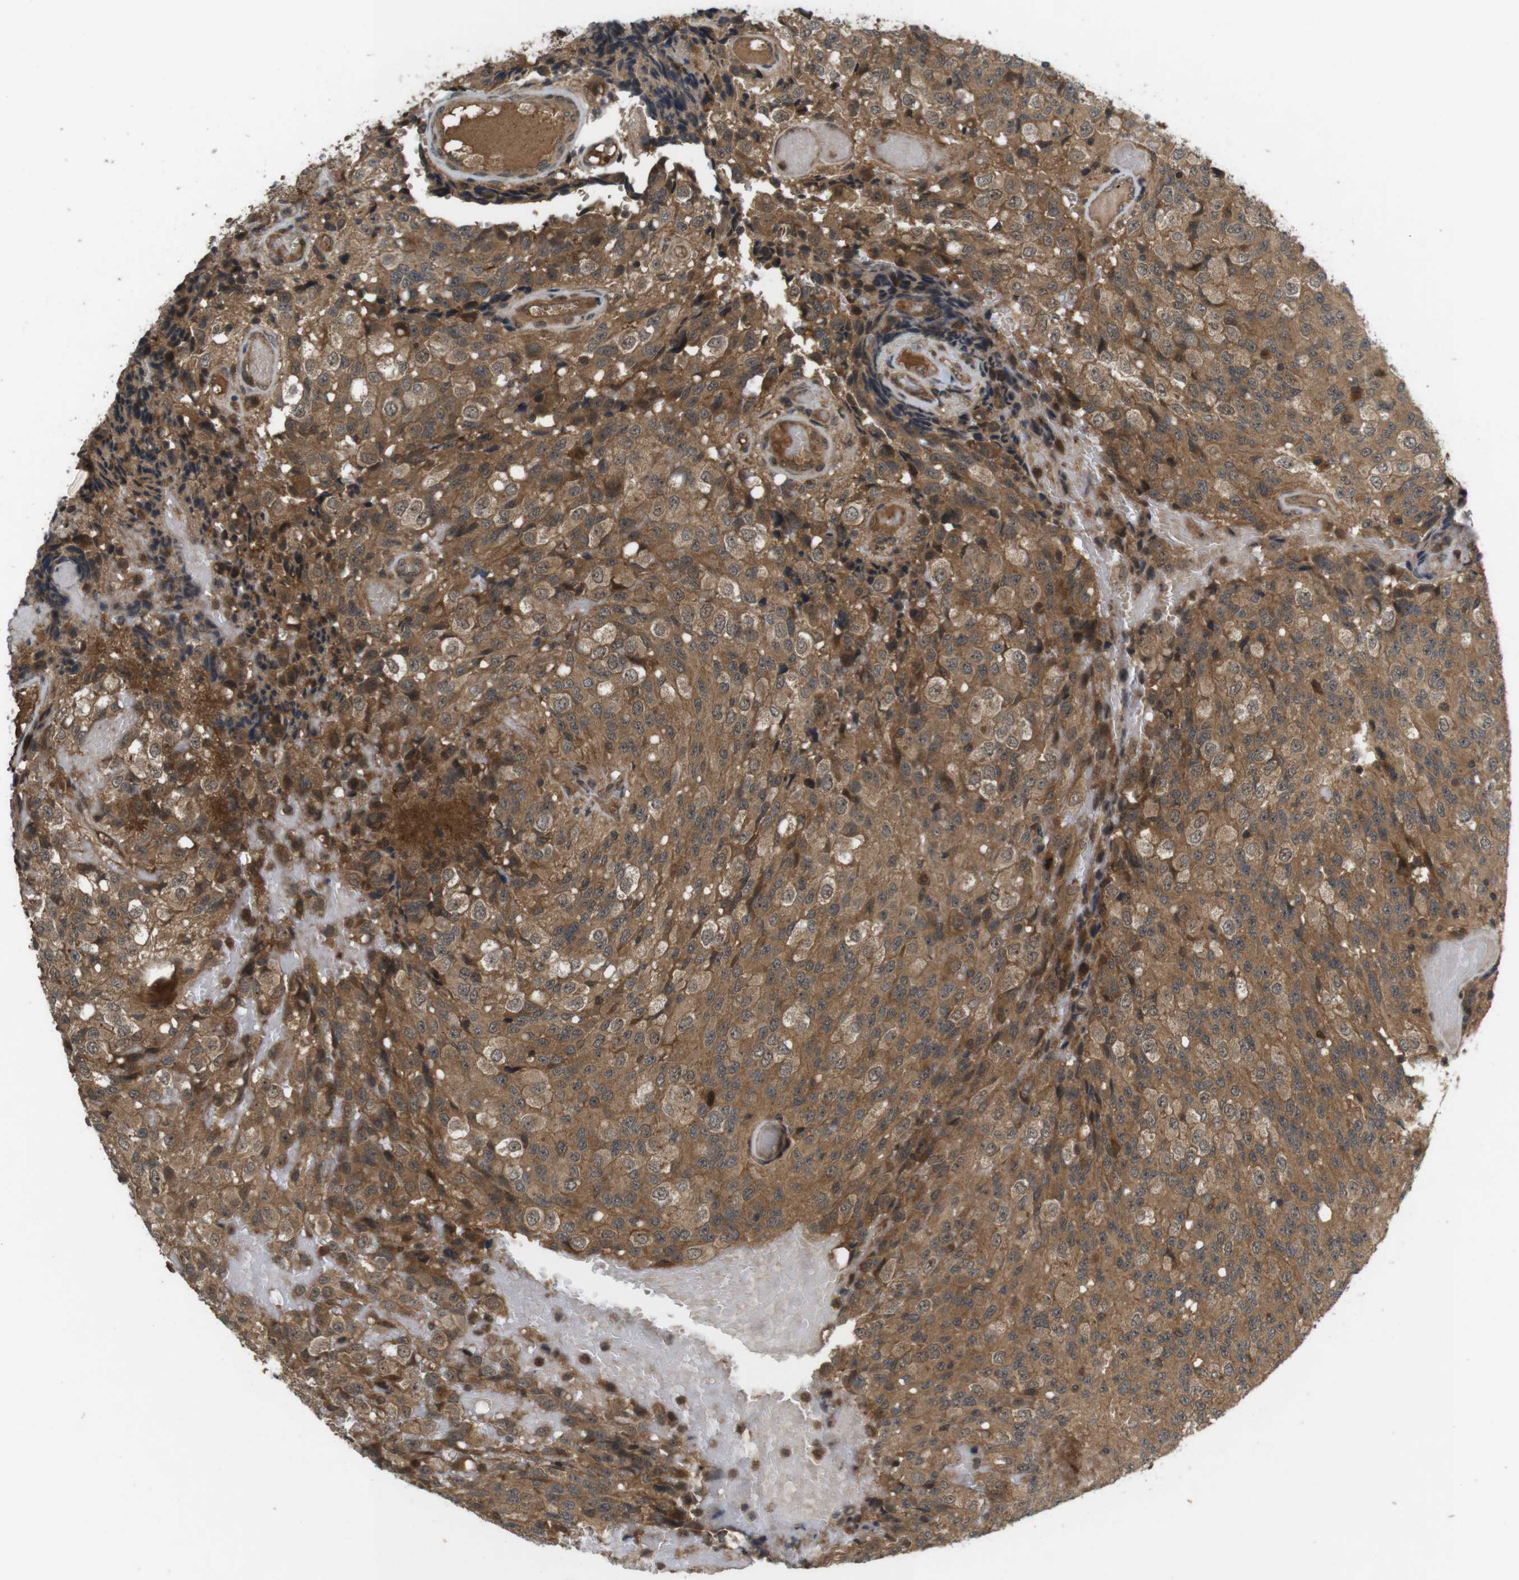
{"staining": {"intensity": "moderate", "quantity": ">75%", "location": "cytoplasmic/membranous"}, "tissue": "glioma", "cell_type": "Tumor cells", "image_type": "cancer", "snomed": [{"axis": "morphology", "description": "Glioma, malignant, High grade"}, {"axis": "topography", "description": "Brain"}], "caption": "A high-resolution histopathology image shows immunohistochemistry (IHC) staining of glioma, which demonstrates moderate cytoplasmic/membranous positivity in about >75% of tumor cells.", "gene": "NFKBIE", "patient": {"sex": "male", "age": 32}}